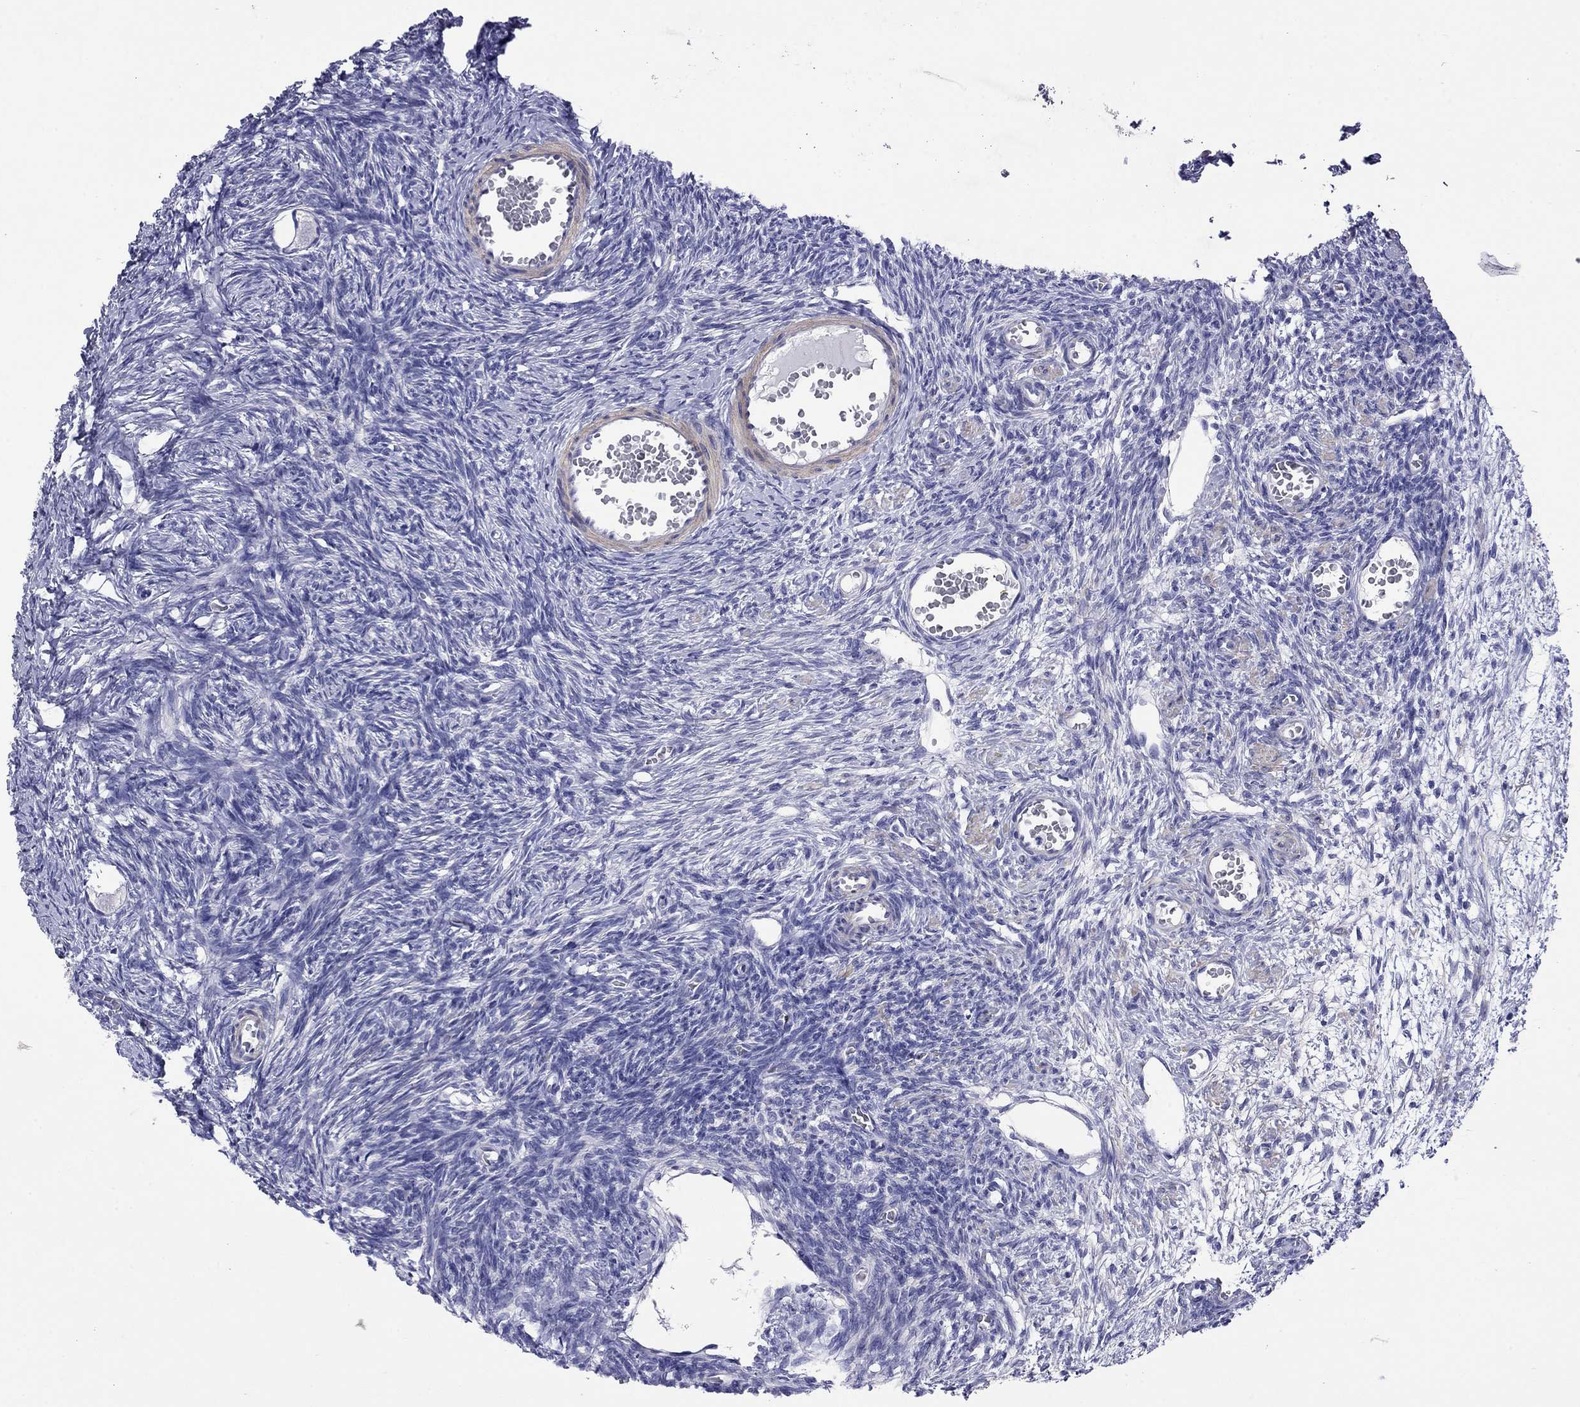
{"staining": {"intensity": "negative", "quantity": "none", "location": "none"}, "tissue": "ovary", "cell_type": "Follicle cells", "image_type": "normal", "snomed": [{"axis": "morphology", "description": "Normal tissue, NOS"}, {"axis": "topography", "description": "Ovary"}], "caption": "High magnification brightfield microscopy of unremarkable ovary stained with DAB (3,3'-diaminobenzidine) (brown) and counterstained with hematoxylin (blue): follicle cells show no significant positivity. Brightfield microscopy of immunohistochemistry (IHC) stained with DAB (3,3'-diaminobenzidine) (brown) and hematoxylin (blue), captured at high magnification.", "gene": "KIAA2012", "patient": {"sex": "female", "age": 27}}